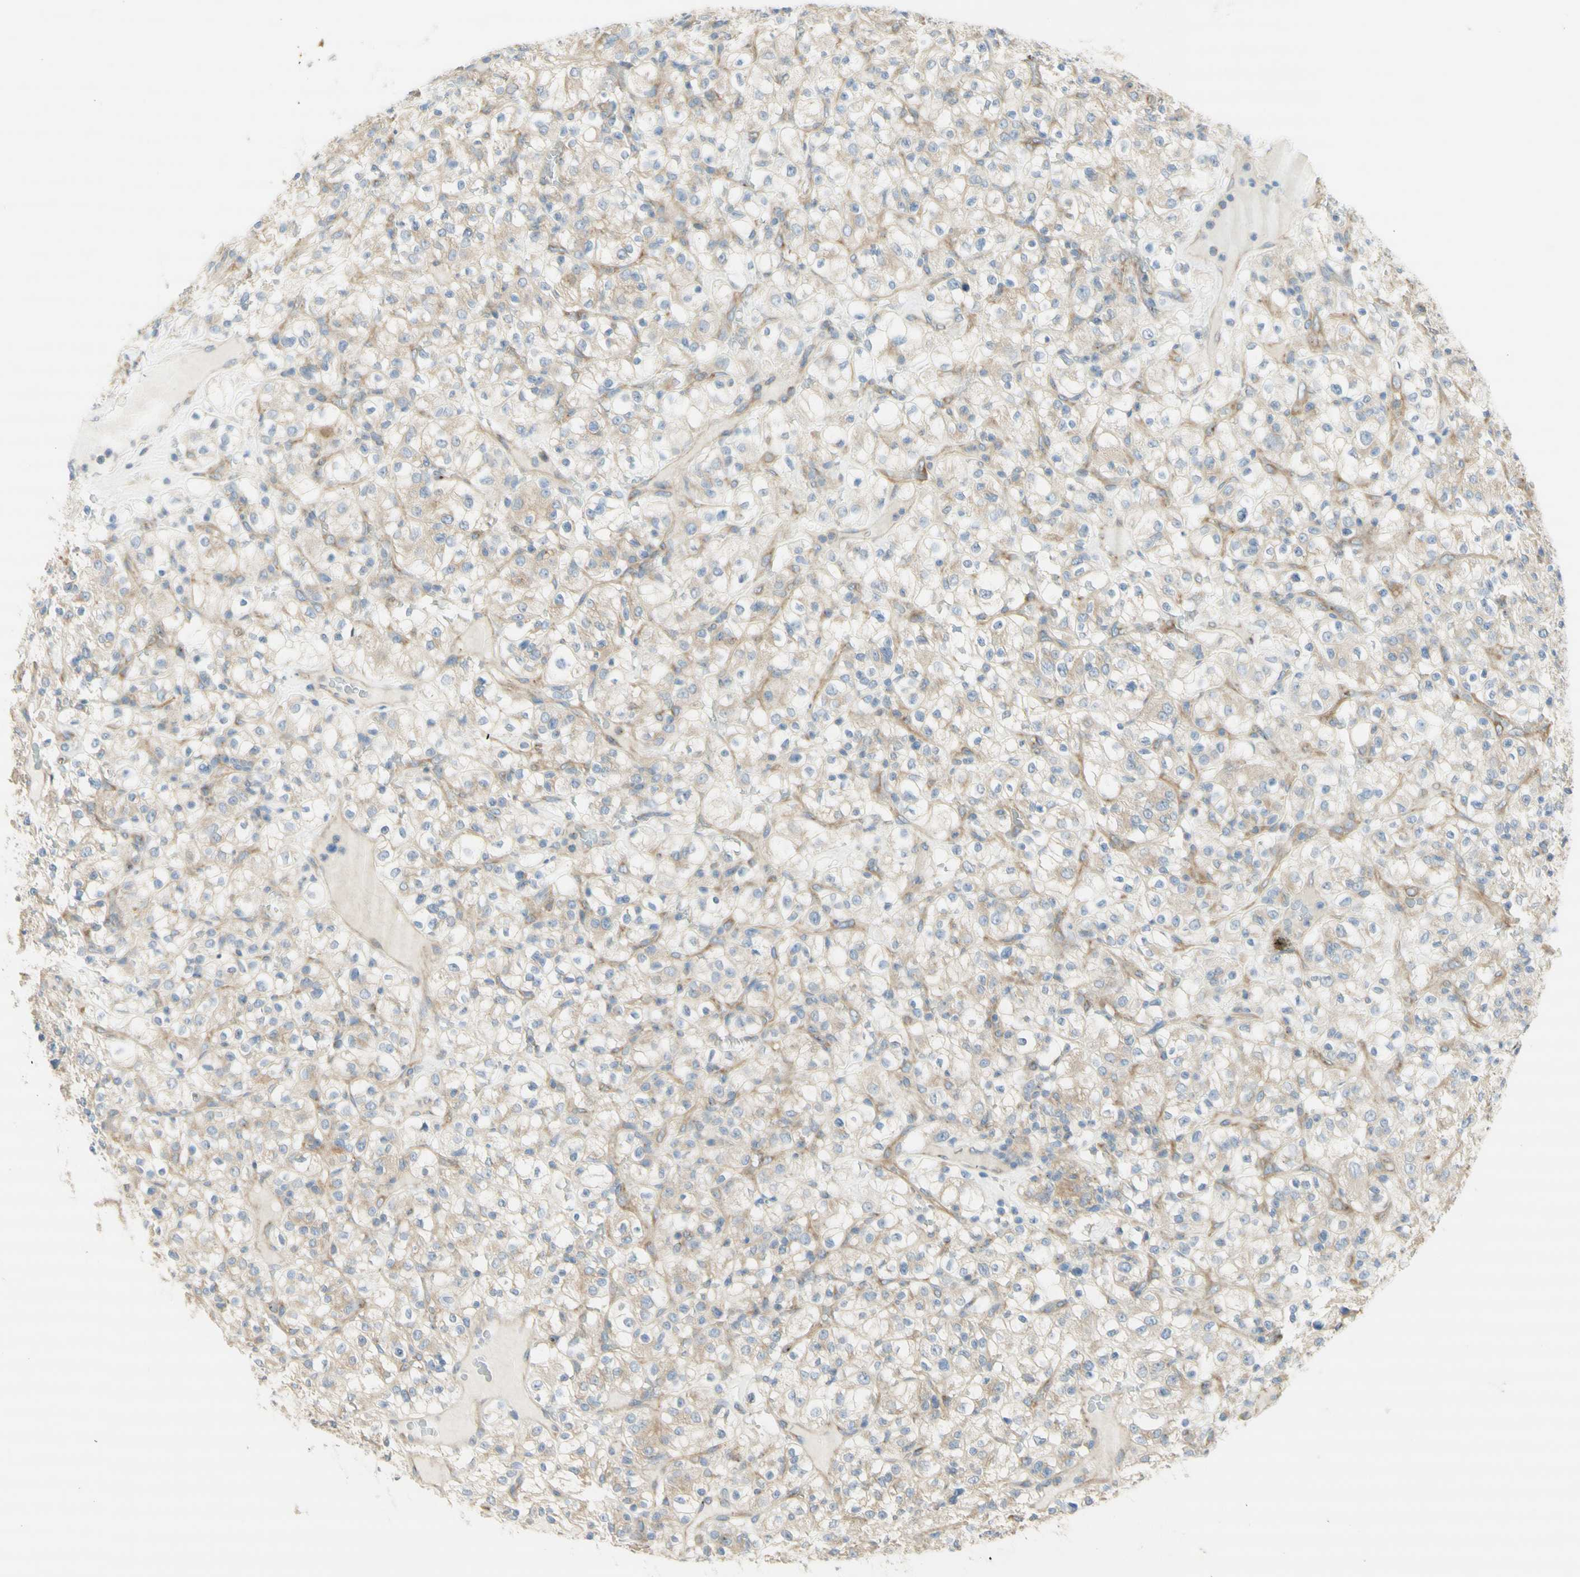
{"staining": {"intensity": "weak", "quantity": "25%-75%", "location": "cytoplasmic/membranous"}, "tissue": "renal cancer", "cell_type": "Tumor cells", "image_type": "cancer", "snomed": [{"axis": "morphology", "description": "Normal tissue, NOS"}, {"axis": "morphology", "description": "Adenocarcinoma, NOS"}, {"axis": "topography", "description": "Kidney"}], "caption": "Immunohistochemical staining of human renal cancer displays low levels of weak cytoplasmic/membranous protein expression in approximately 25%-75% of tumor cells.", "gene": "DYNC1H1", "patient": {"sex": "female", "age": 72}}